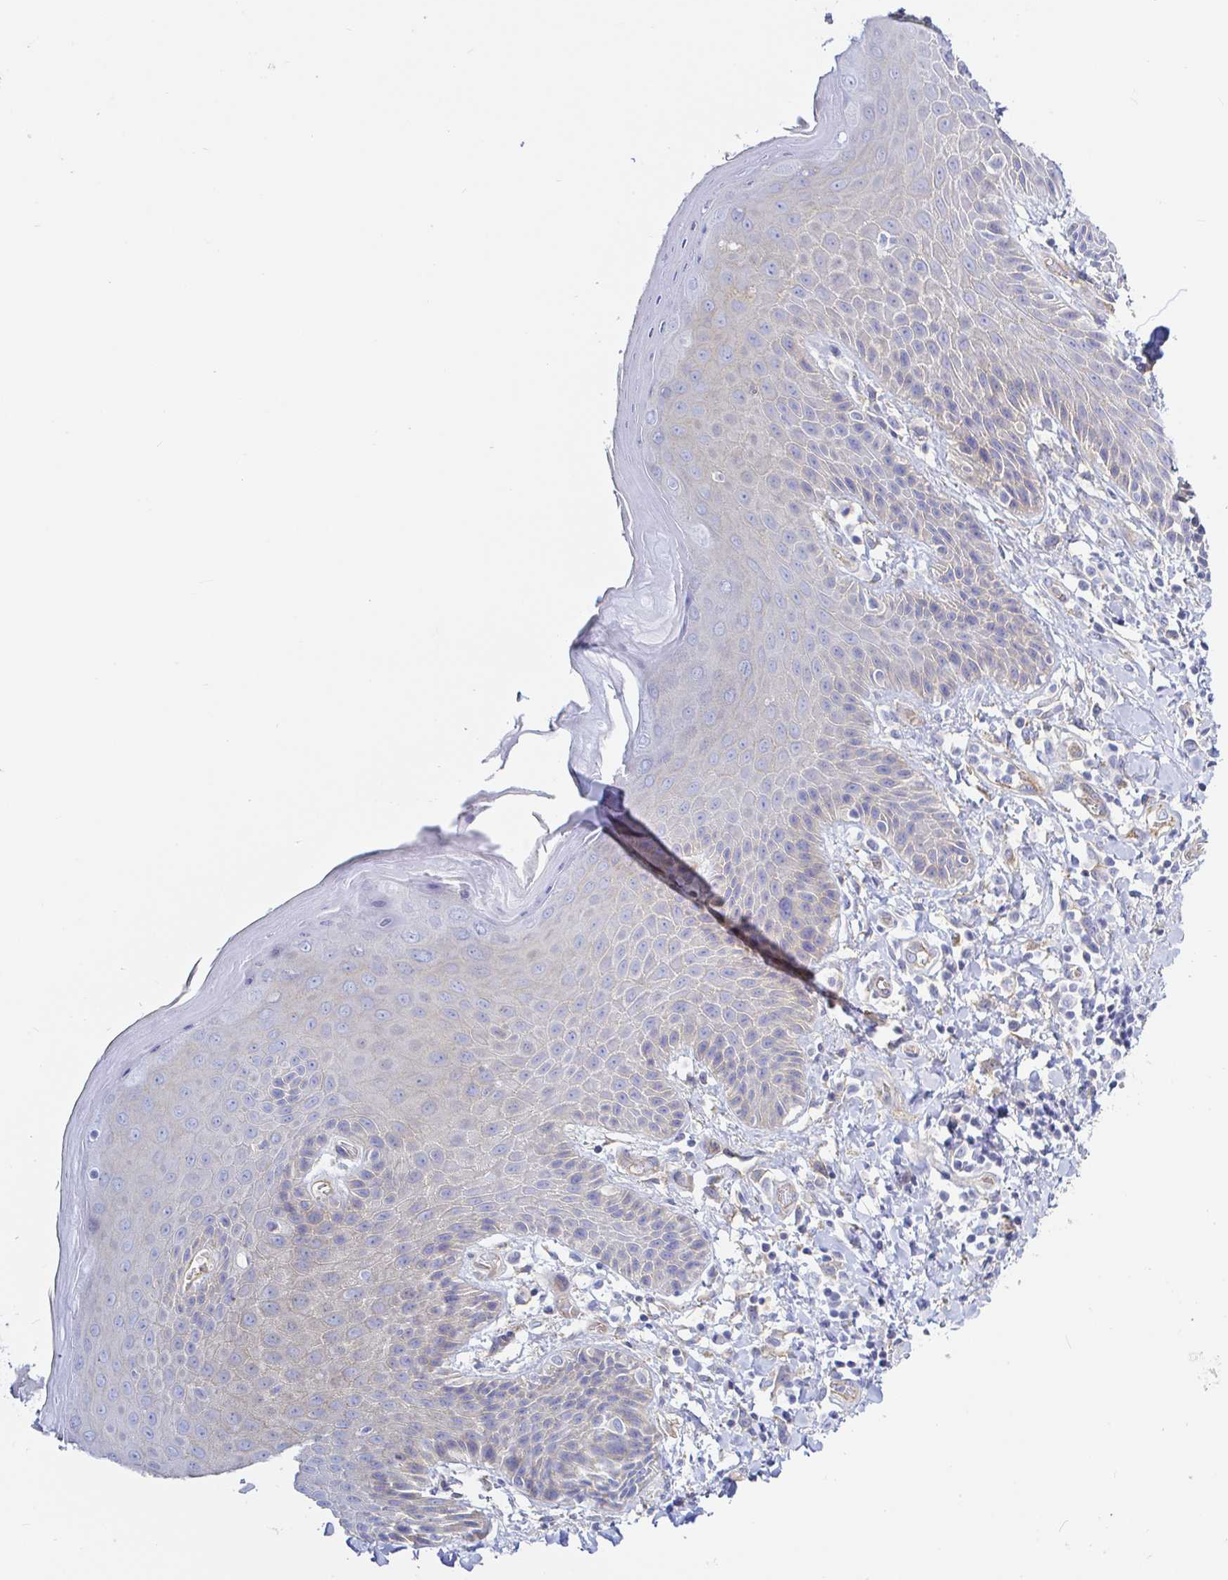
{"staining": {"intensity": "negative", "quantity": "none", "location": "none"}, "tissue": "skin", "cell_type": "Epidermal cells", "image_type": "normal", "snomed": [{"axis": "morphology", "description": "Normal tissue, NOS"}, {"axis": "topography", "description": "Anal"}, {"axis": "topography", "description": "Peripheral nerve tissue"}], "caption": "This micrograph is of unremarkable skin stained with IHC to label a protein in brown with the nuclei are counter-stained blue. There is no positivity in epidermal cells.", "gene": "ARL4D", "patient": {"sex": "male", "age": 51}}